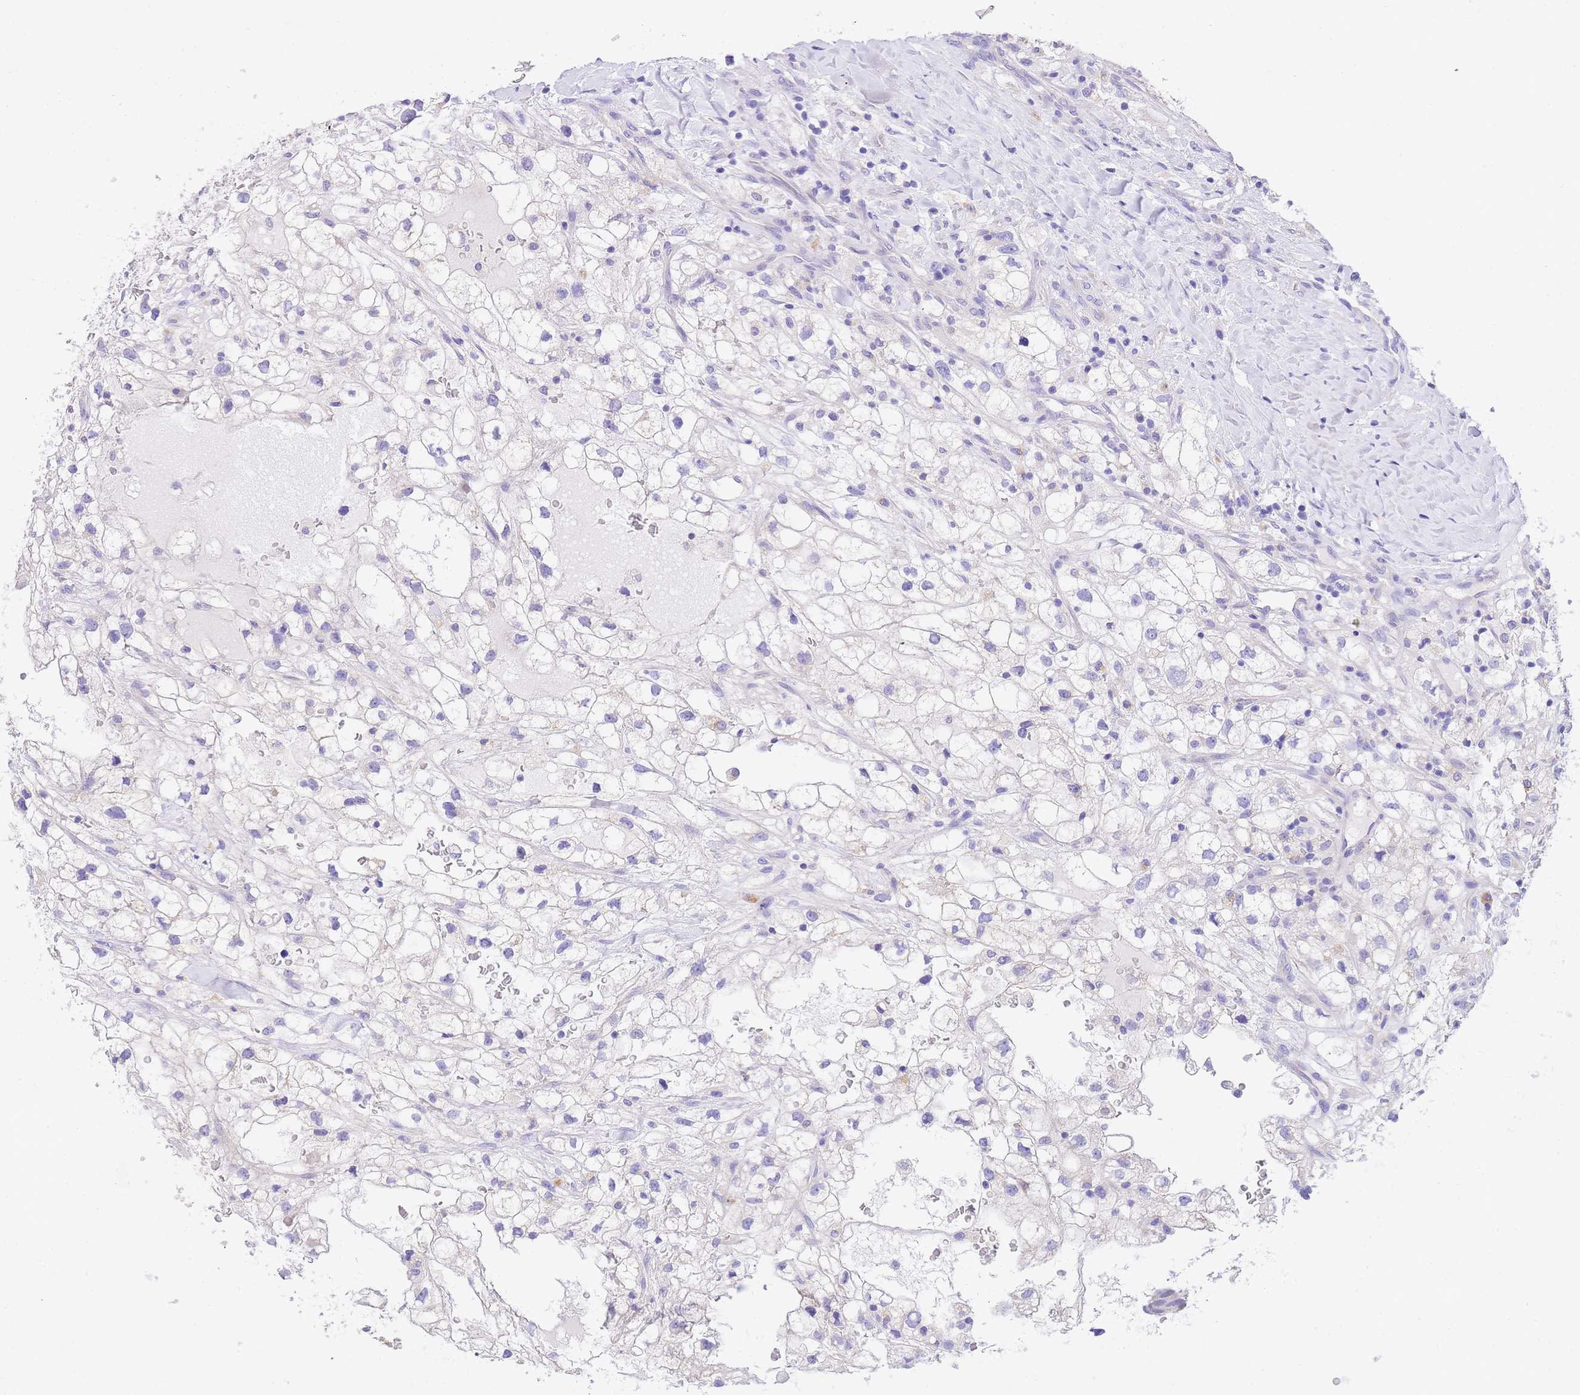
{"staining": {"intensity": "negative", "quantity": "none", "location": "none"}, "tissue": "renal cancer", "cell_type": "Tumor cells", "image_type": "cancer", "snomed": [{"axis": "morphology", "description": "Adenocarcinoma, NOS"}, {"axis": "topography", "description": "Kidney"}], "caption": "Renal adenocarcinoma was stained to show a protein in brown. There is no significant positivity in tumor cells. (Stains: DAB (3,3'-diaminobenzidine) immunohistochemistry with hematoxylin counter stain, Microscopy: brightfield microscopy at high magnification).", "gene": "EPN2", "patient": {"sex": "male", "age": 59}}